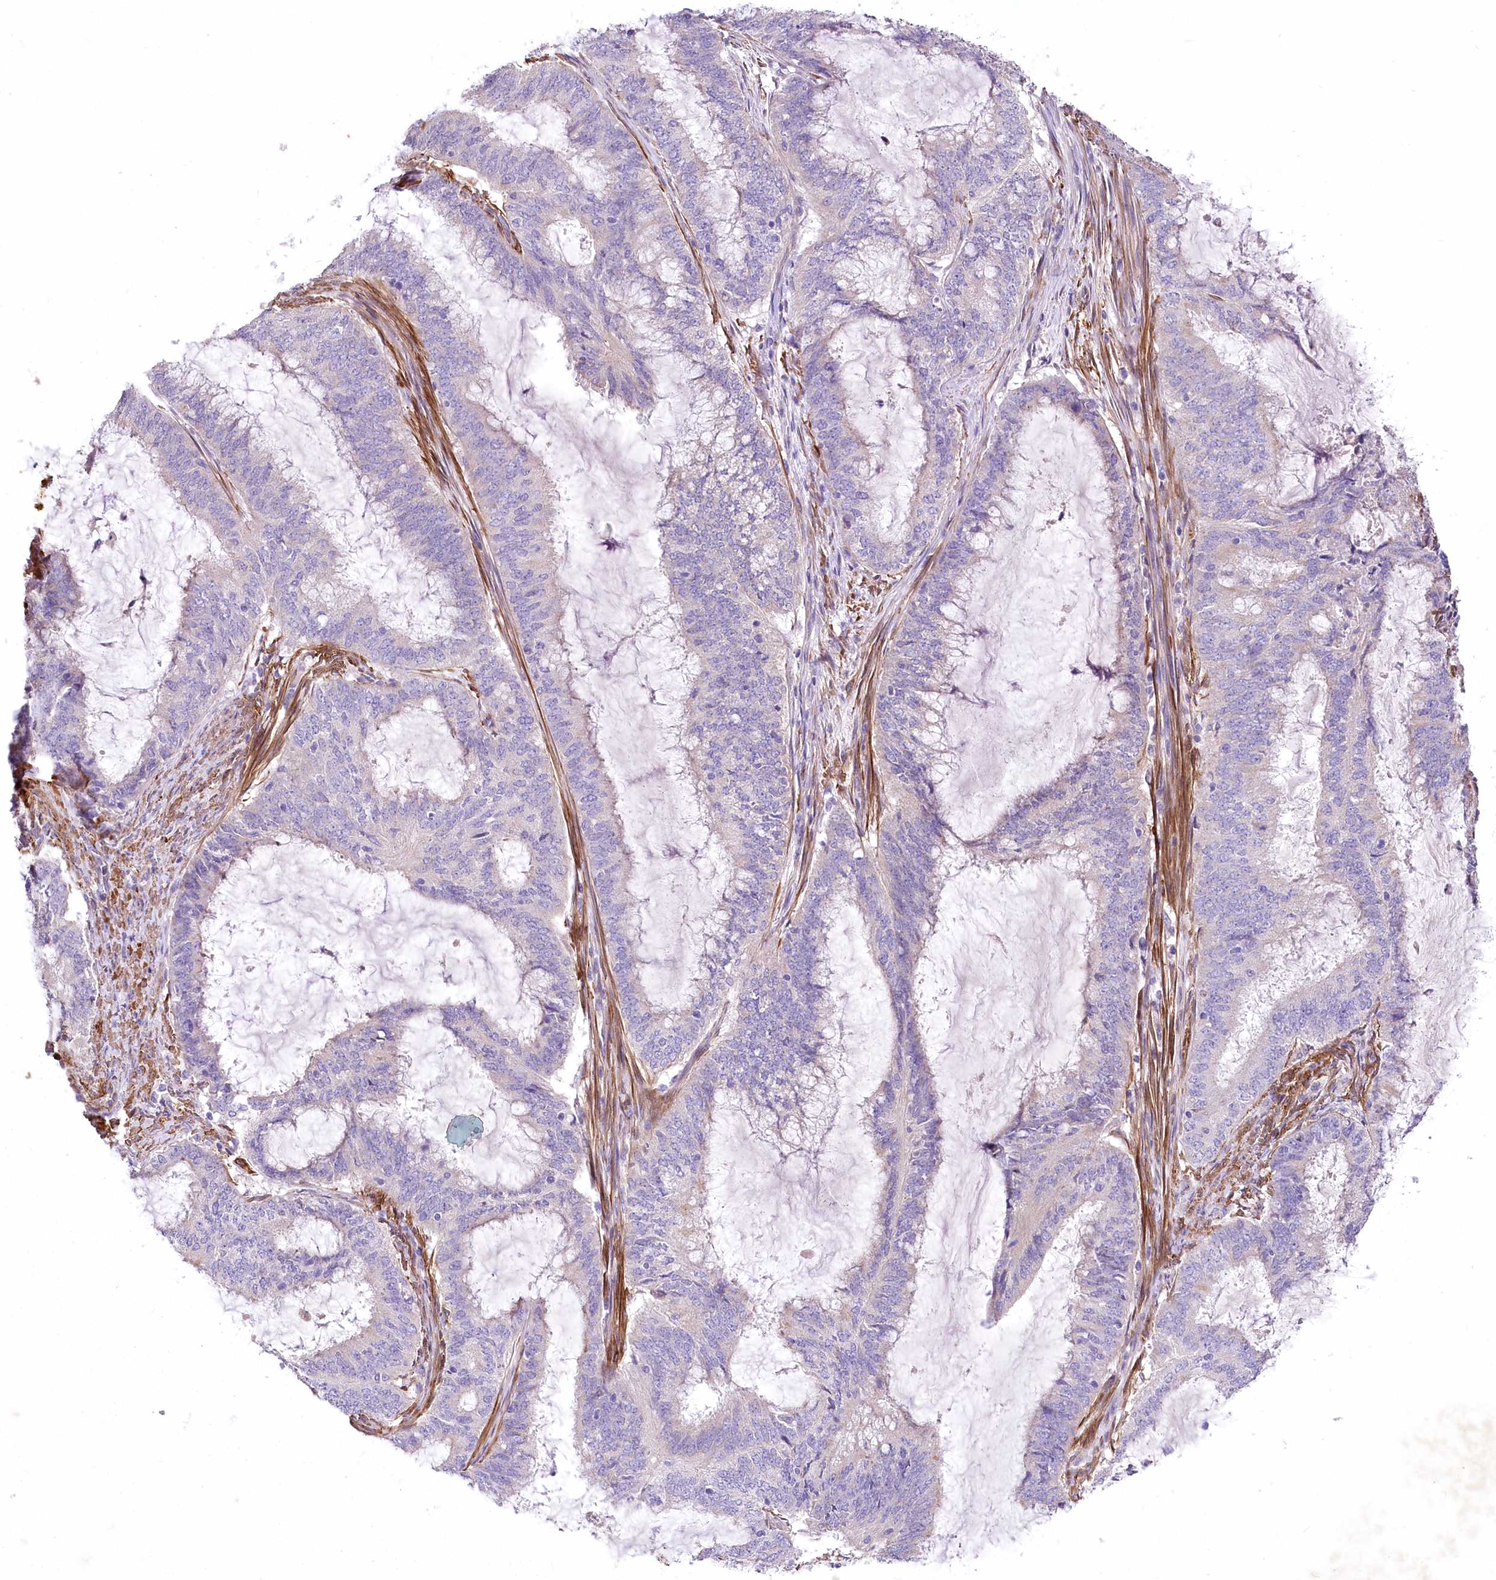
{"staining": {"intensity": "negative", "quantity": "none", "location": "none"}, "tissue": "endometrial cancer", "cell_type": "Tumor cells", "image_type": "cancer", "snomed": [{"axis": "morphology", "description": "Adenocarcinoma, NOS"}, {"axis": "topography", "description": "Endometrium"}], "caption": "There is no significant staining in tumor cells of endometrial adenocarcinoma.", "gene": "RDH16", "patient": {"sex": "female", "age": 51}}